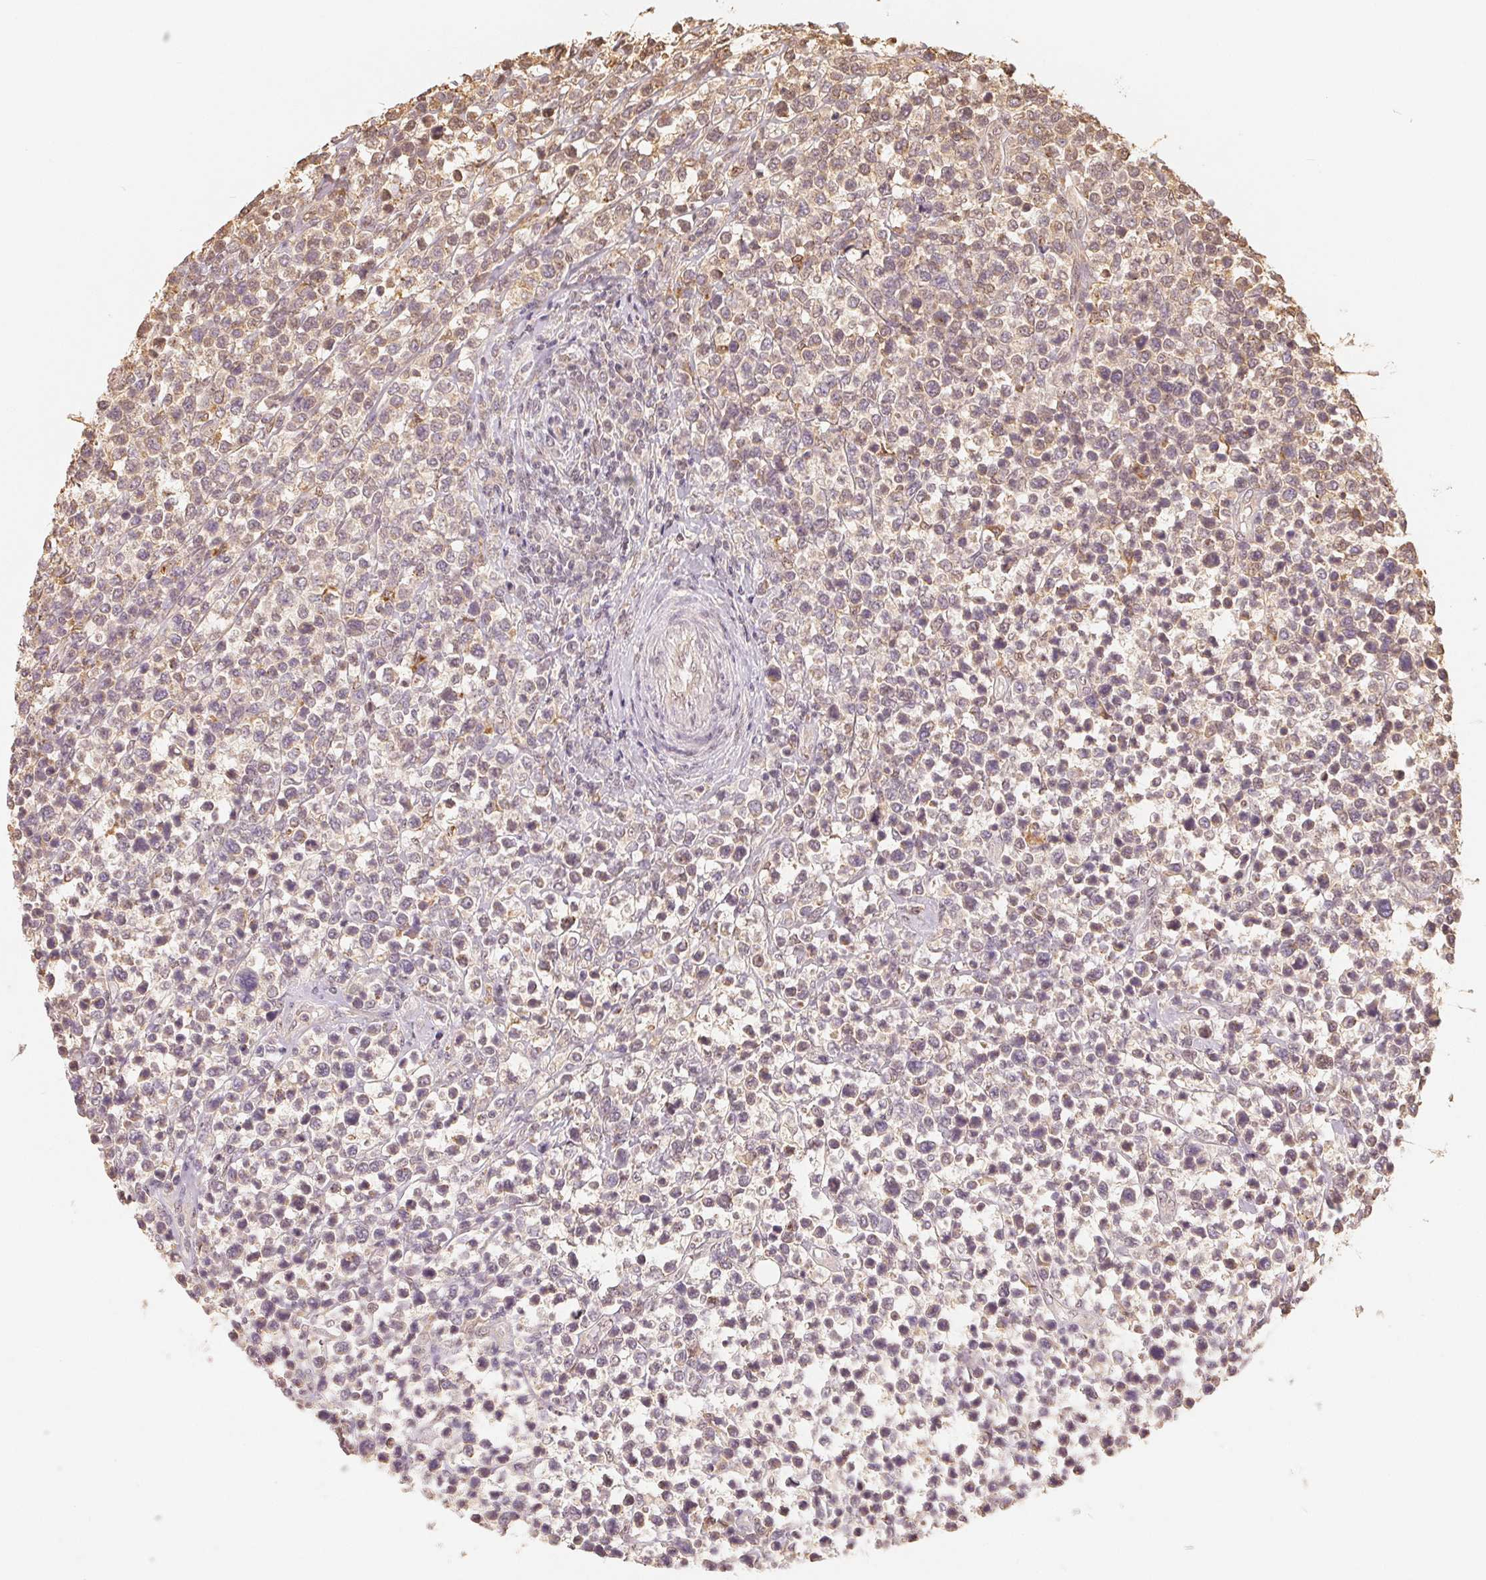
{"staining": {"intensity": "weak", "quantity": "<25%", "location": "nuclear"}, "tissue": "lymphoma", "cell_type": "Tumor cells", "image_type": "cancer", "snomed": [{"axis": "morphology", "description": "Malignant lymphoma, non-Hodgkin's type, High grade"}, {"axis": "topography", "description": "Soft tissue"}], "caption": "Micrograph shows no significant protein staining in tumor cells of malignant lymphoma, non-Hodgkin's type (high-grade).", "gene": "GUSB", "patient": {"sex": "female", "age": 56}}